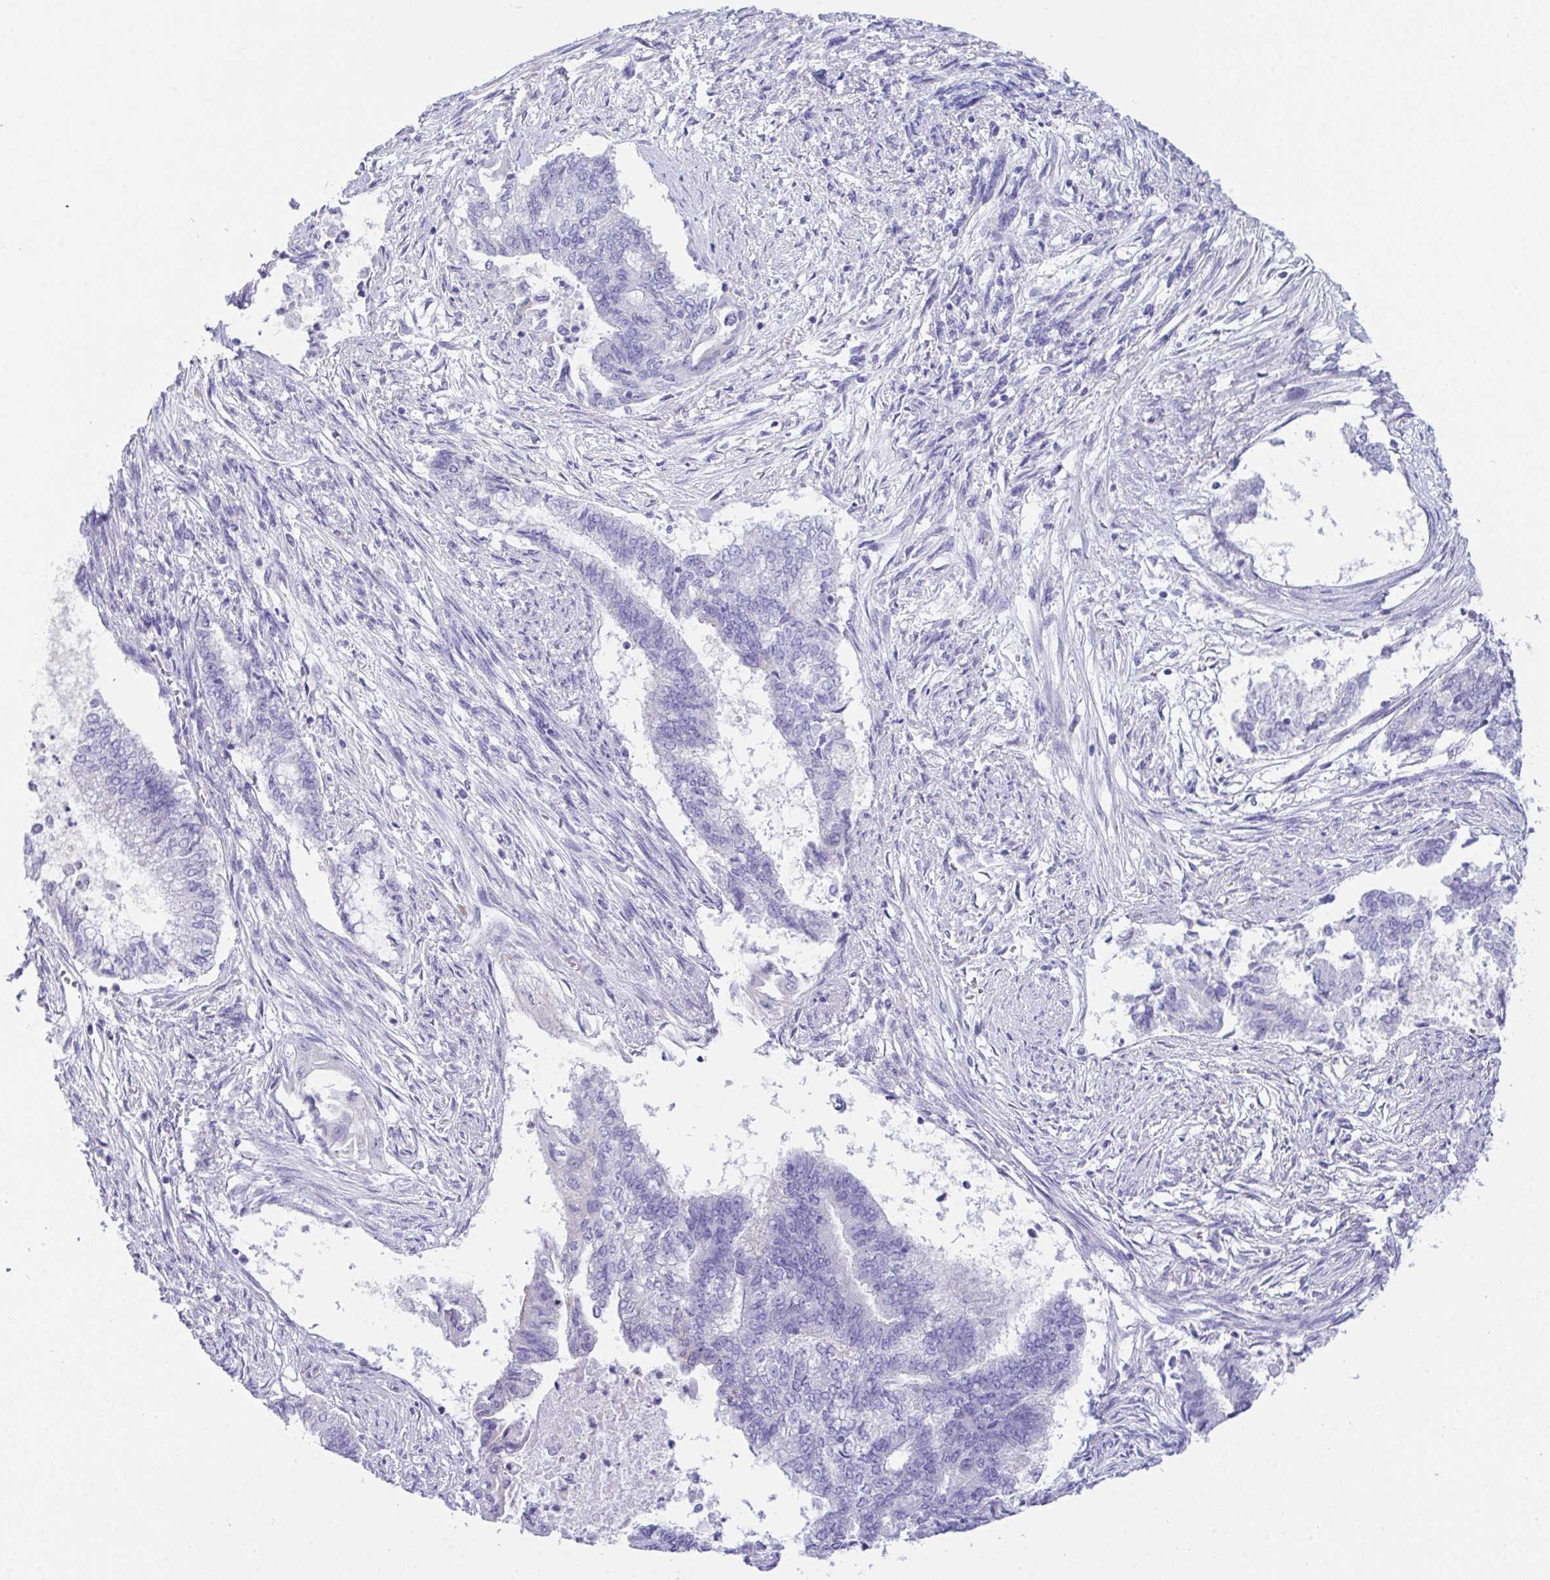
{"staining": {"intensity": "negative", "quantity": "none", "location": "none"}, "tissue": "endometrial cancer", "cell_type": "Tumor cells", "image_type": "cancer", "snomed": [{"axis": "morphology", "description": "Adenocarcinoma, NOS"}, {"axis": "topography", "description": "Endometrium"}], "caption": "Endometrial cancer was stained to show a protein in brown. There is no significant expression in tumor cells. Brightfield microscopy of immunohistochemistry (IHC) stained with DAB (3,3'-diaminobenzidine) (brown) and hematoxylin (blue), captured at high magnification.", "gene": "TMEM106B", "patient": {"sex": "female", "age": 65}}